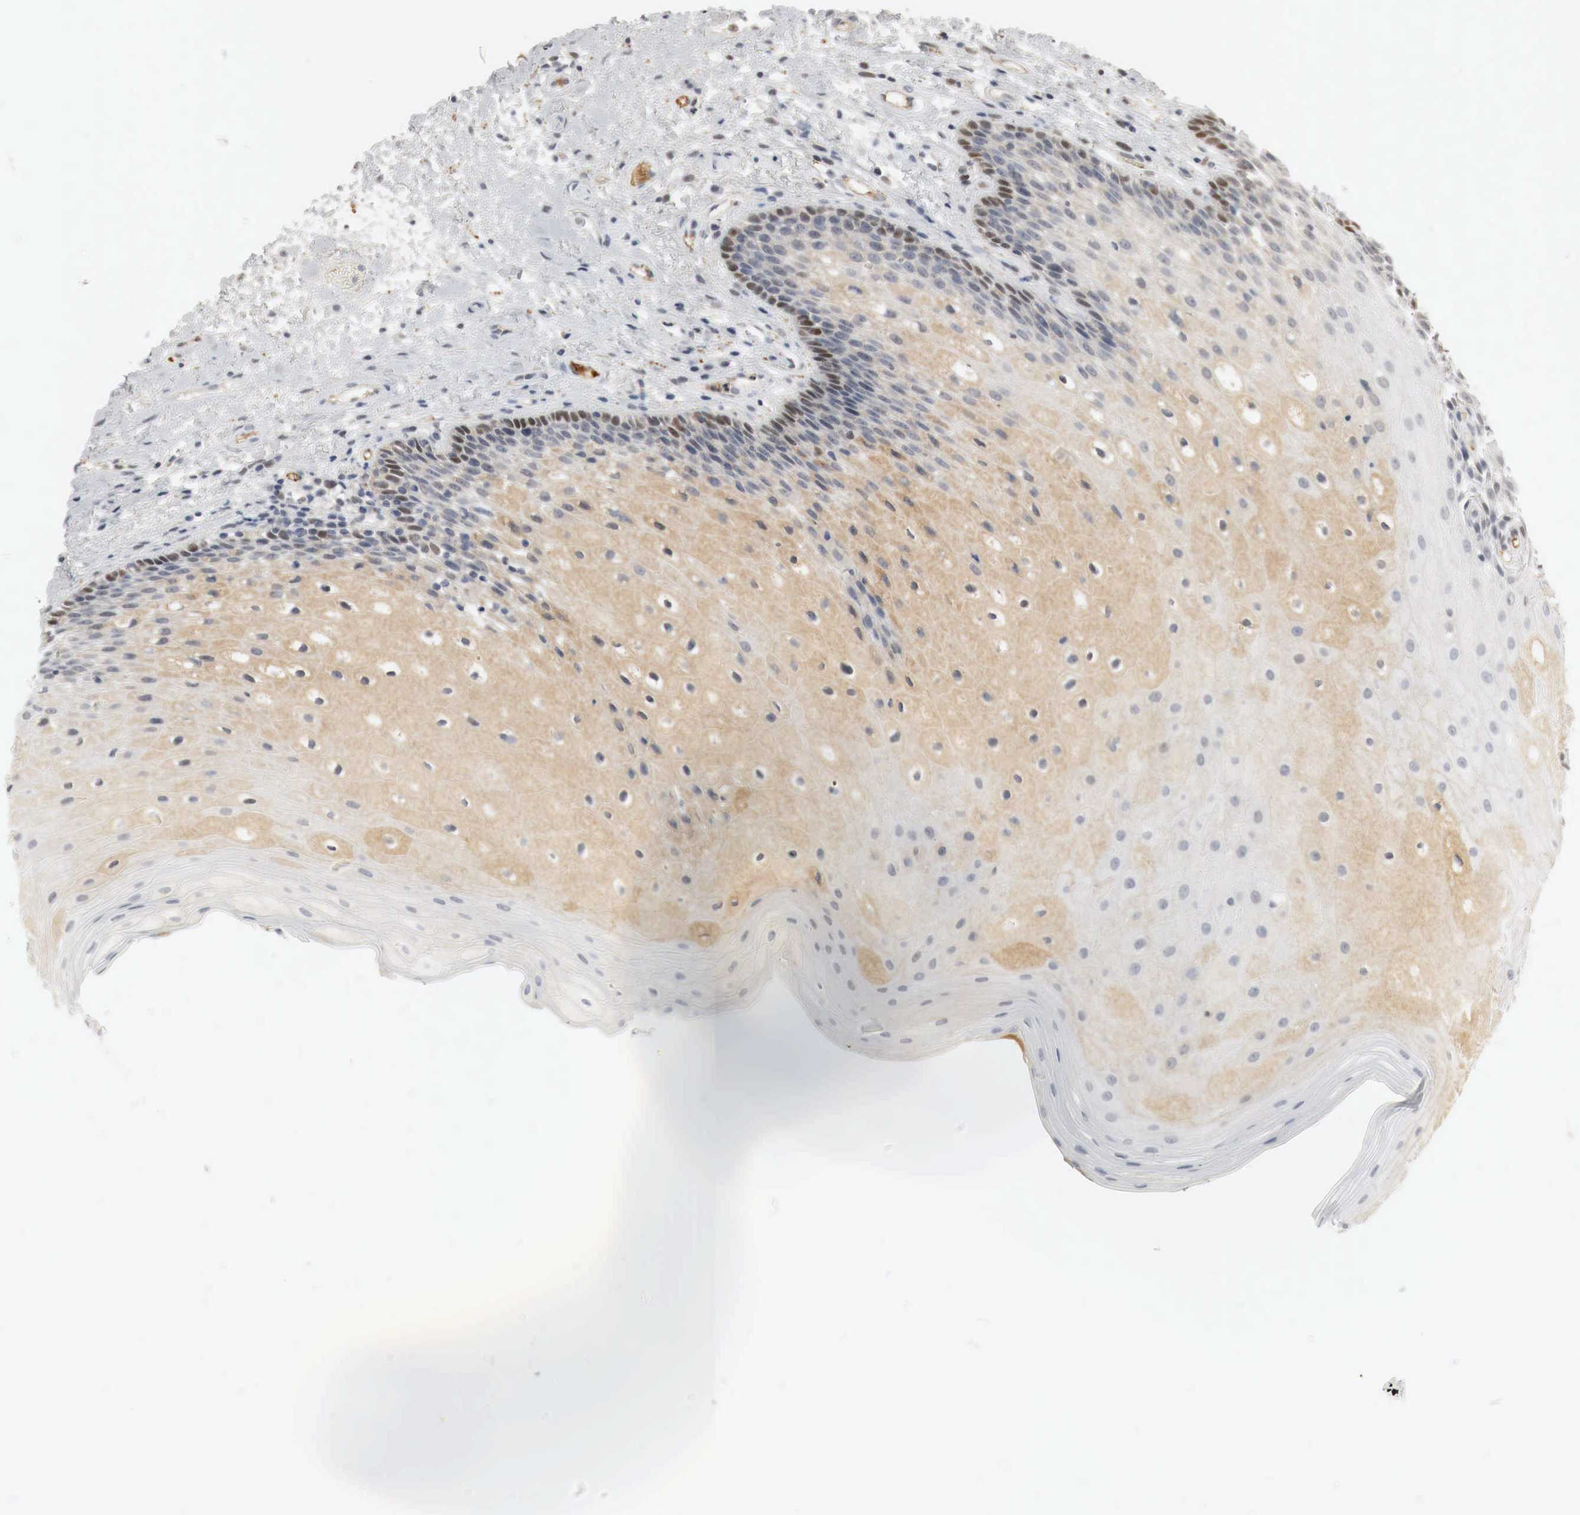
{"staining": {"intensity": "moderate", "quantity": "25%-75%", "location": "cytoplasmic/membranous,nuclear"}, "tissue": "oral mucosa", "cell_type": "Squamous epithelial cells", "image_type": "normal", "snomed": [{"axis": "morphology", "description": "Normal tissue, NOS"}, {"axis": "topography", "description": "Oral tissue"}], "caption": "This micrograph displays immunohistochemistry staining of unremarkable human oral mucosa, with medium moderate cytoplasmic/membranous,nuclear staining in about 25%-75% of squamous epithelial cells.", "gene": "MYC", "patient": {"sex": "female", "age": 79}}